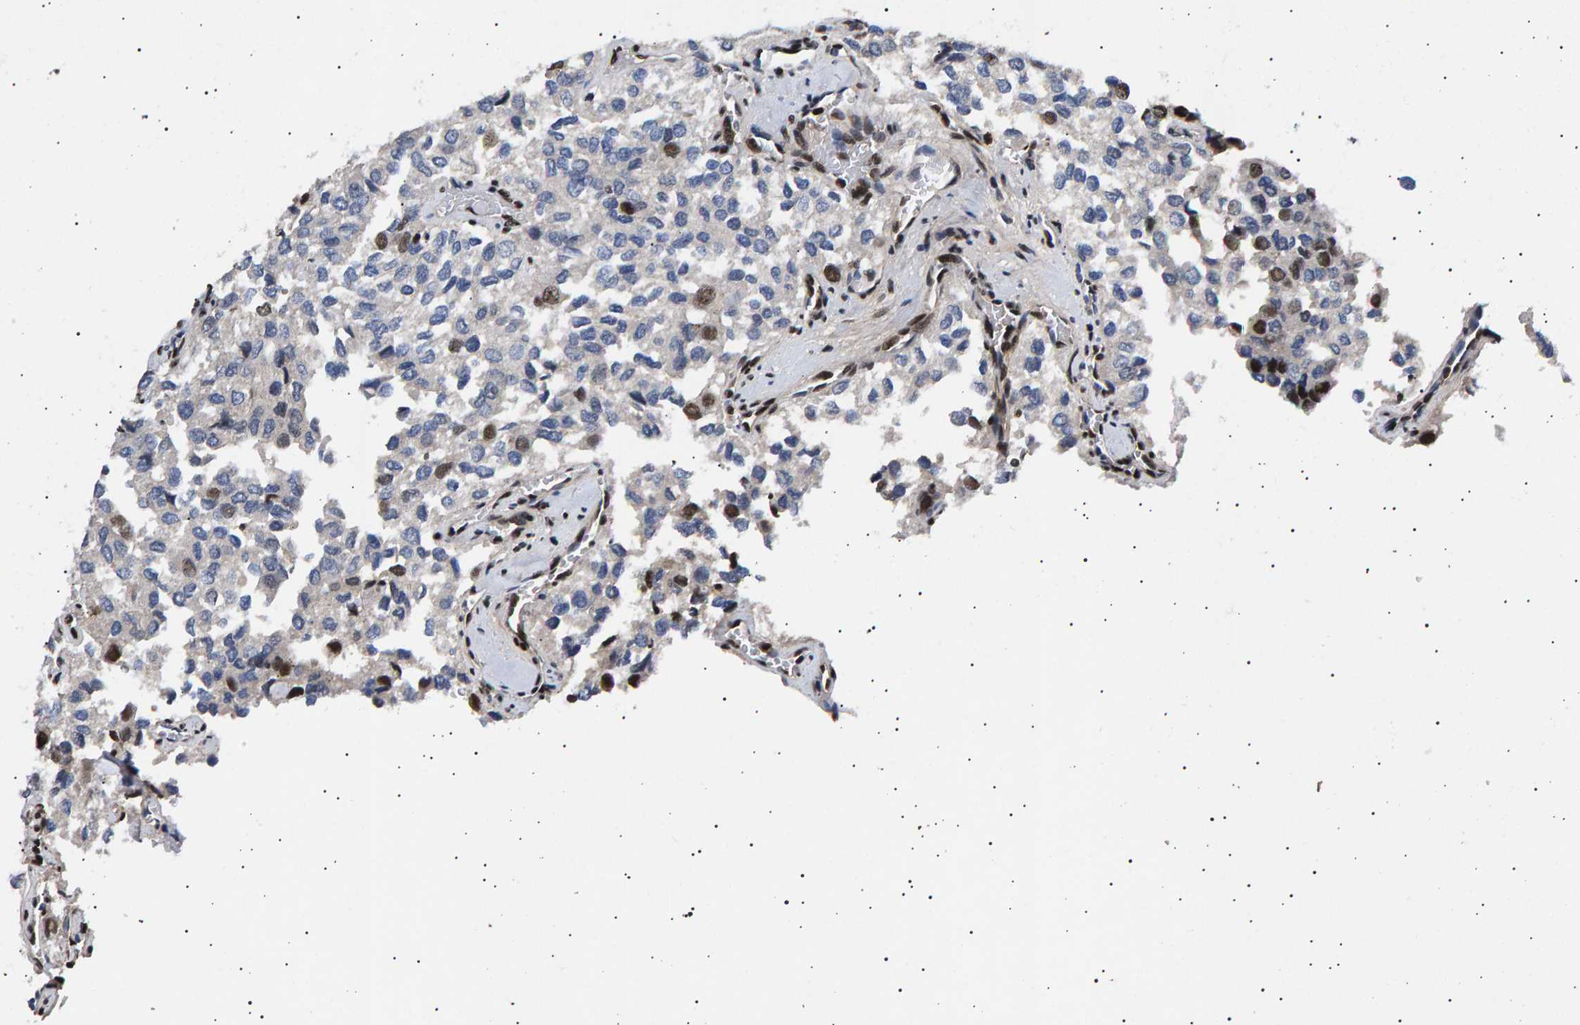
{"staining": {"intensity": "strong", "quantity": "<25%", "location": "nuclear"}, "tissue": "thyroid cancer", "cell_type": "Tumor cells", "image_type": "cancer", "snomed": [{"axis": "morphology", "description": "Follicular adenoma carcinoma, NOS"}, {"axis": "topography", "description": "Thyroid gland"}], "caption": "This is an image of IHC staining of follicular adenoma carcinoma (thyroid), which shows strong staining in the nuclear of tumor cells.", "gene": "ANKRD40", "patient": {"sex": "male", "age": 75}}